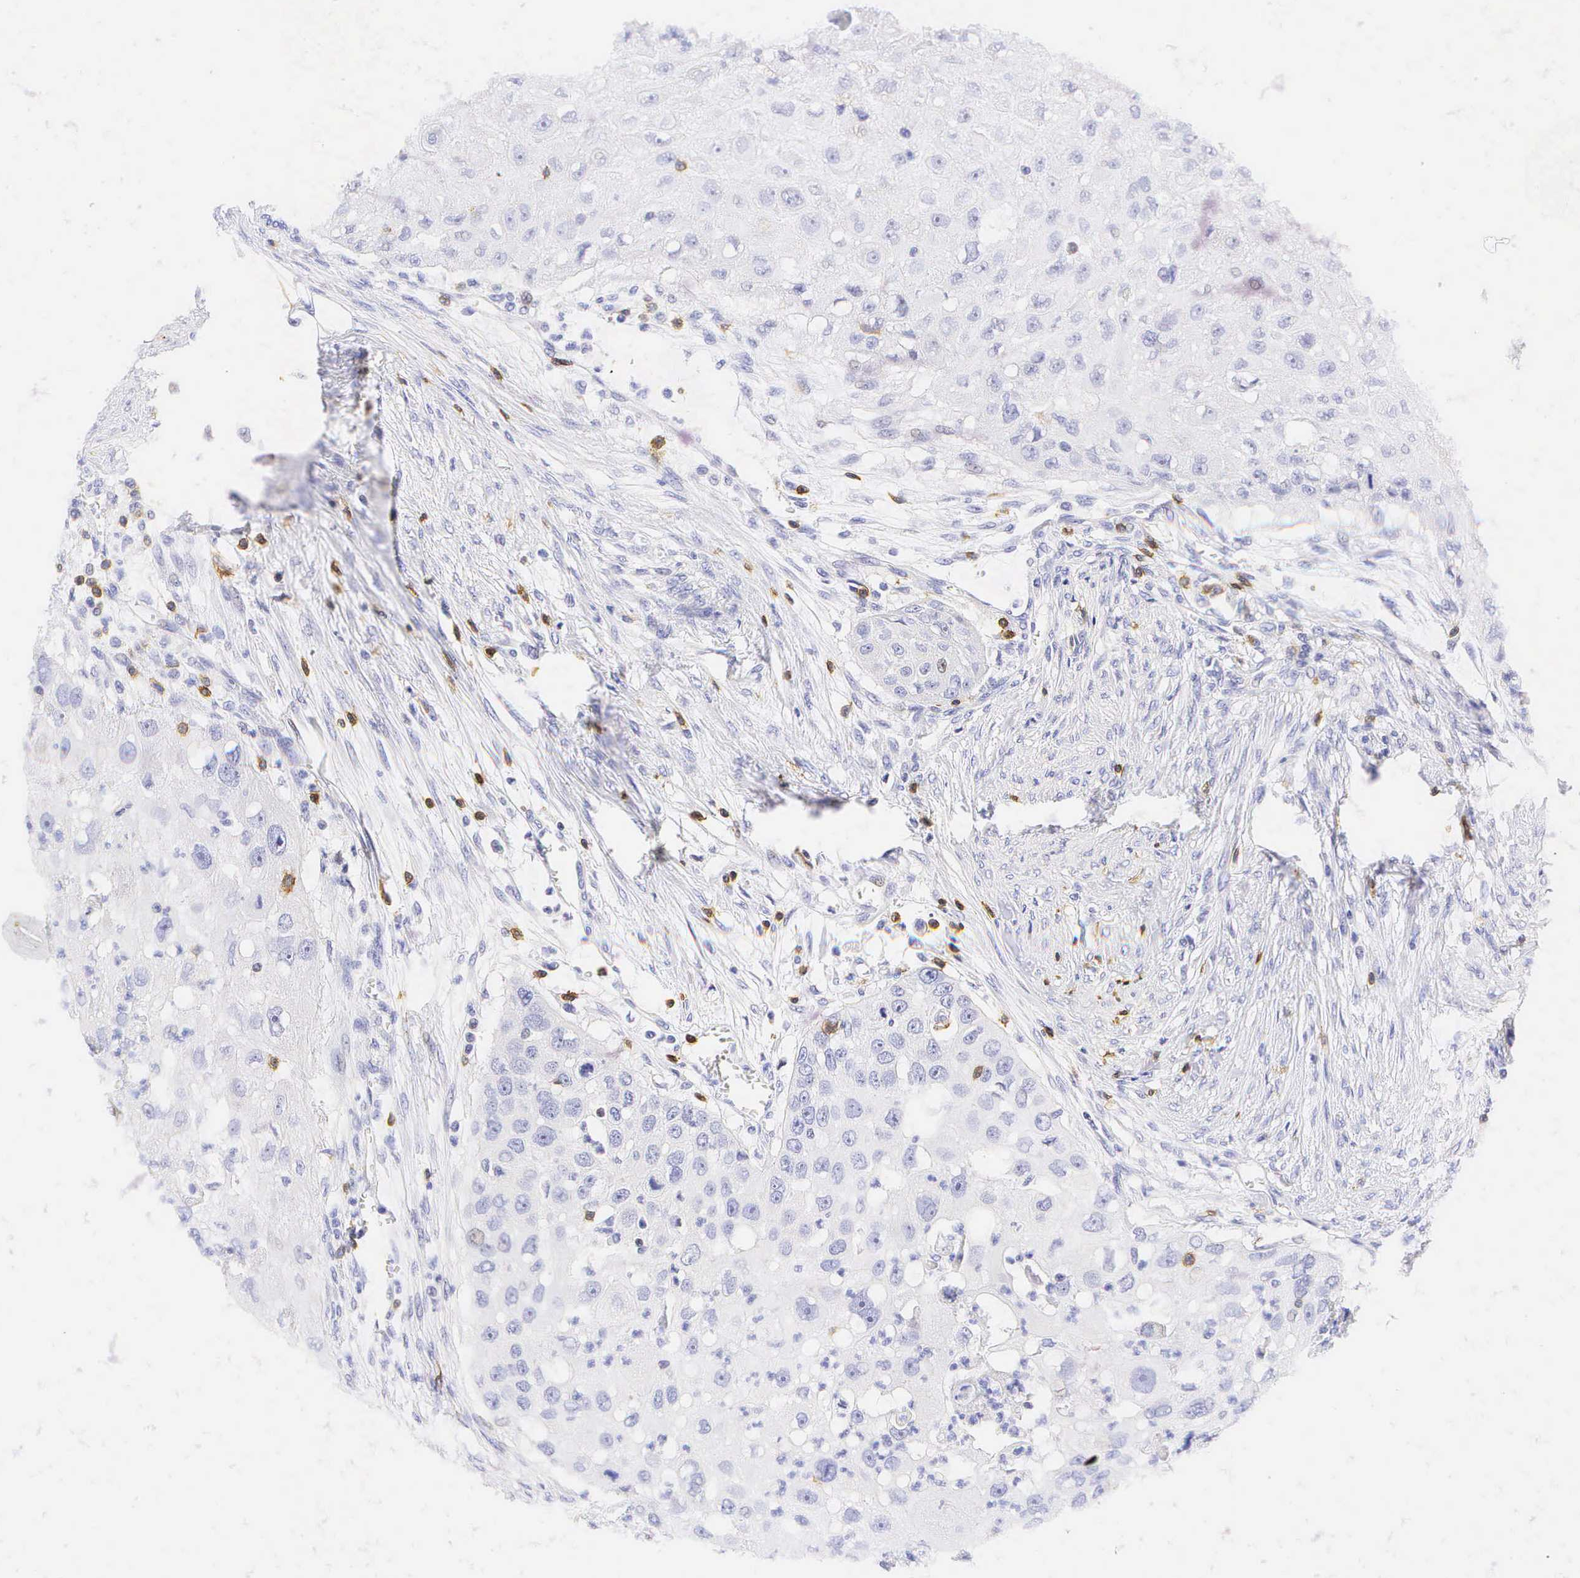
{"staining": {"intensity": "negative", "quantity": "none", "location": "none"}, "tissue": "head and neck cancer", "cell_type": "Tumor cells", "image_type": "cancer", "snomed": [{"axis": "morphology", "description": "Squamous cell carcinoma, NOS"}, {"axis": "topography", "description": "Head-Neck"}], "caption": "Immunohistochemistry (IHC) of squamous cell carcinoma (head and neck) exhibits no positivity in tumor cells. The staining was performed using DAB to visualize the protein expression in brown, while the nuclei were stained in blue with hematoxylin (Magnification: 20x).", "gene": "CD3E", "patient": {"sex": "male", "age": 64}}